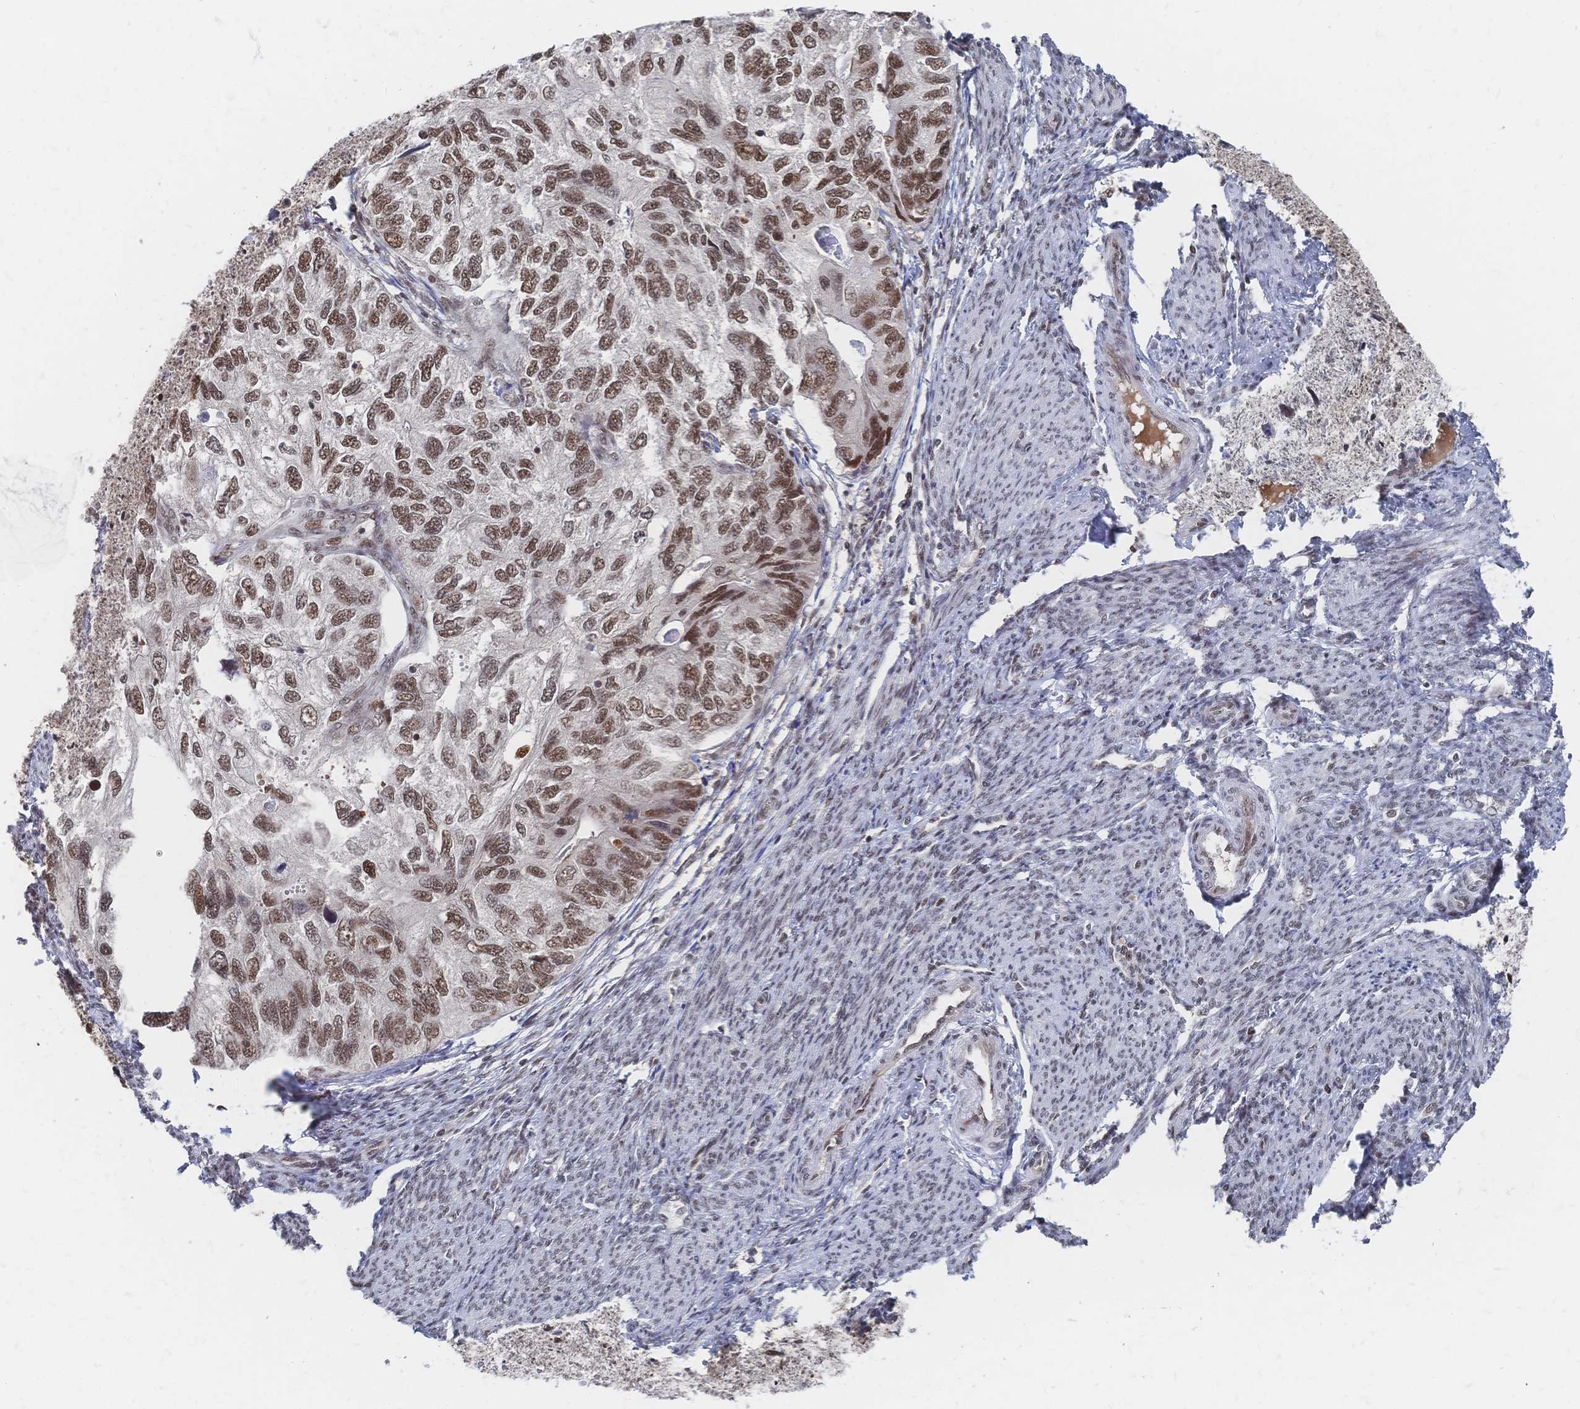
{"staining": {"intensity": "moderate", "quantity": ">75%", "location": "nuclear"}, "tissue": "endometrial cancer", "cell_type": "Tumor cells", "image_type": "cancer", "snomed": [{"axis": "morphology", "description": "Carcinoma, NOS"}, {"axis": "topography", "description": "Uterus"}], "caption": "High-power microscopy captured an immunohistochemistry (IHC) photomicrograph of endometrial cancer, revealing moderate nuclear staining in about >75% of tumor cells. The protein is shown in brown color, while the nuclei are stained blue.", "gene": "NELFA", "patient": {"sex": "female", "age": 76}}